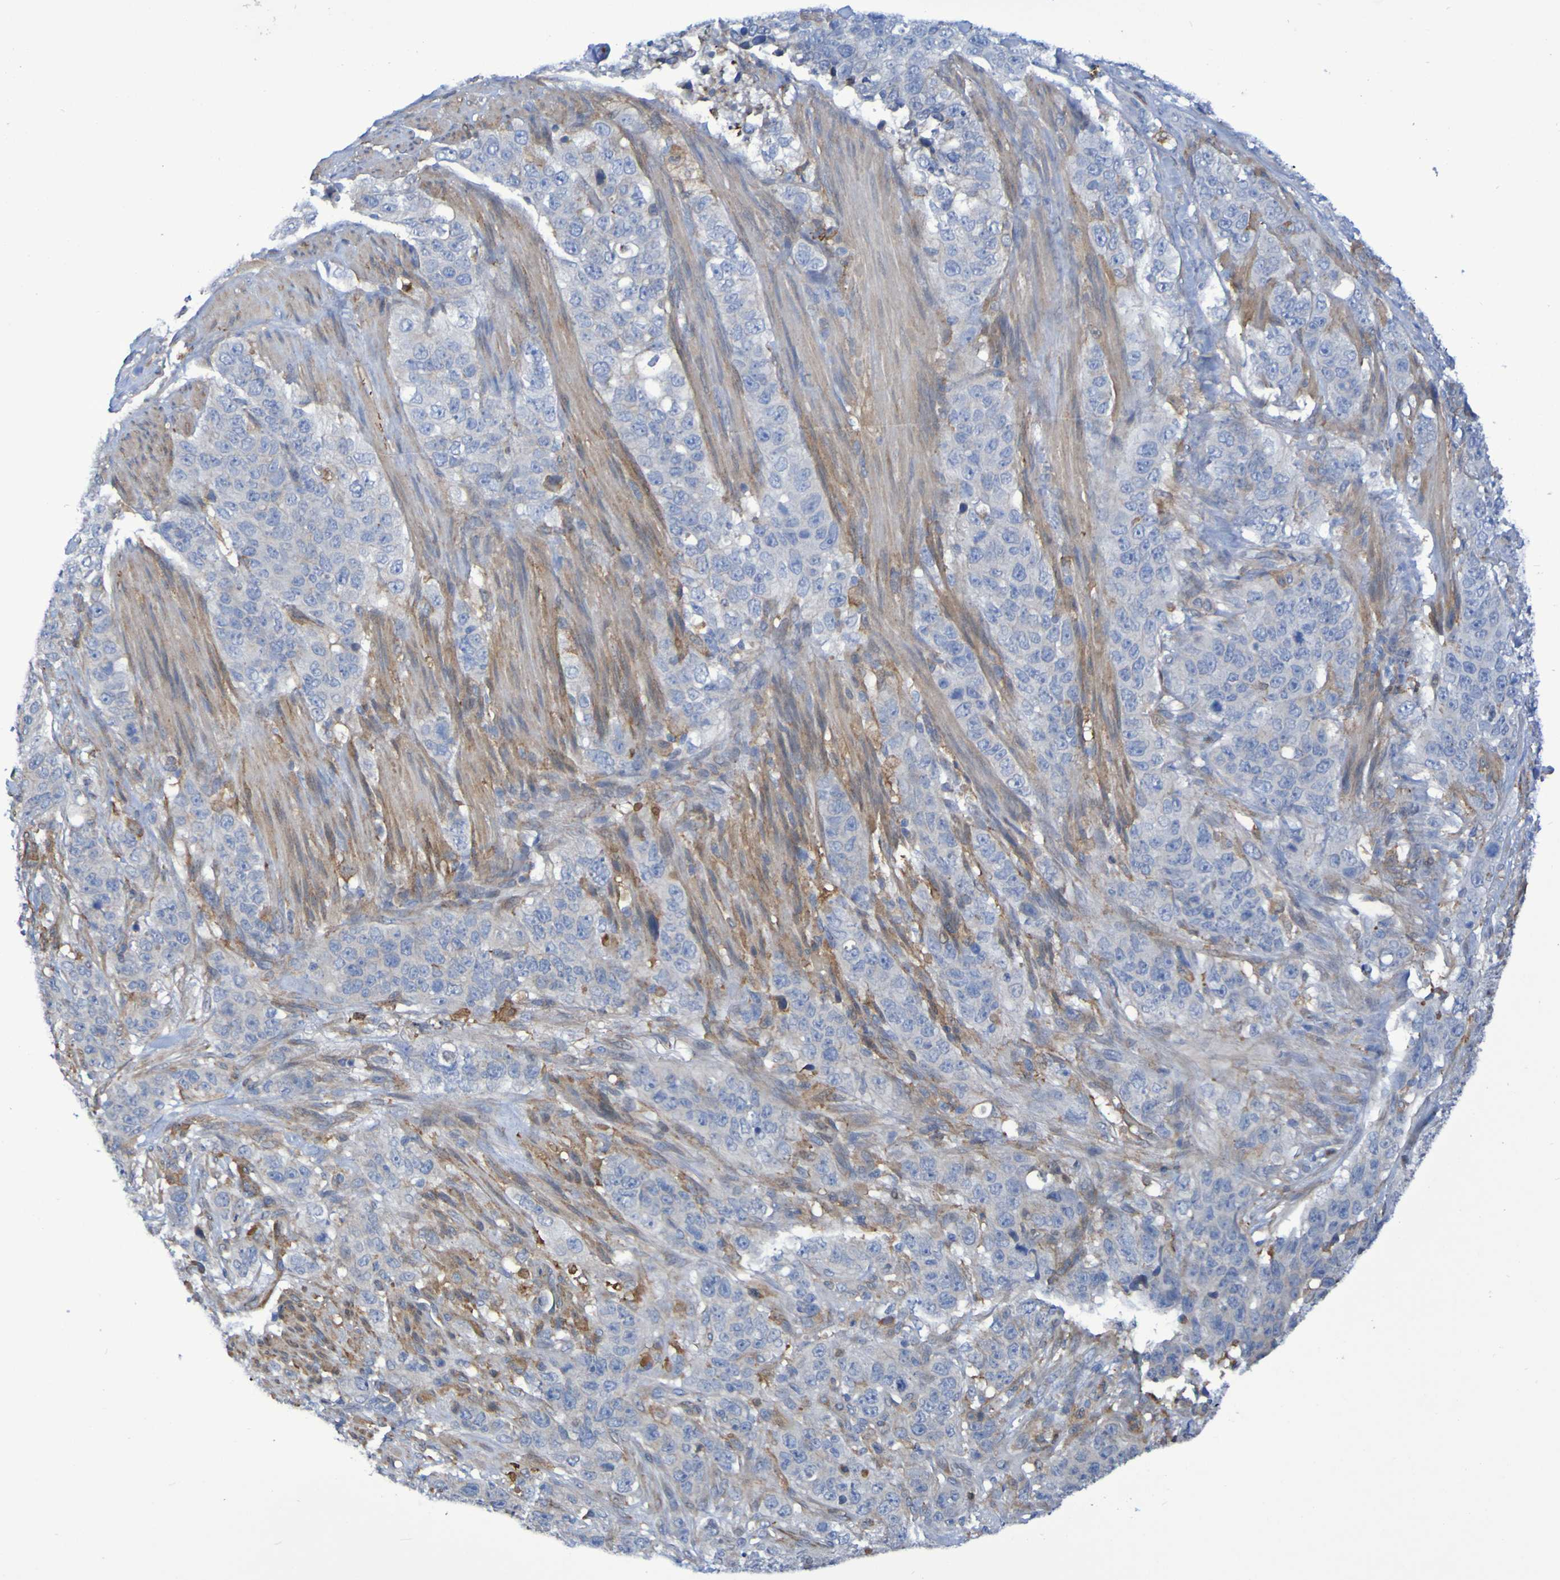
{"staining": {"intensity": "weak", "quantity": "<25%", "location": "cytoplasmic/membranous"}, "tissue": "stomach cancer", "cell_type": "Tumor cells", "image_type": "cancer", "snomed": [{"axis": "morphology", "description": "Adenocarcinoma, NOS"}, {"axis": "topography", "description": "Stomach"}], "caption": "Immunohistochemistry (IHC) of human stomach adenocarcinoma exhibits no expression in tumor cells.", "gene": "SCRG1", "patient": {"sex": "male", "age": 48}}